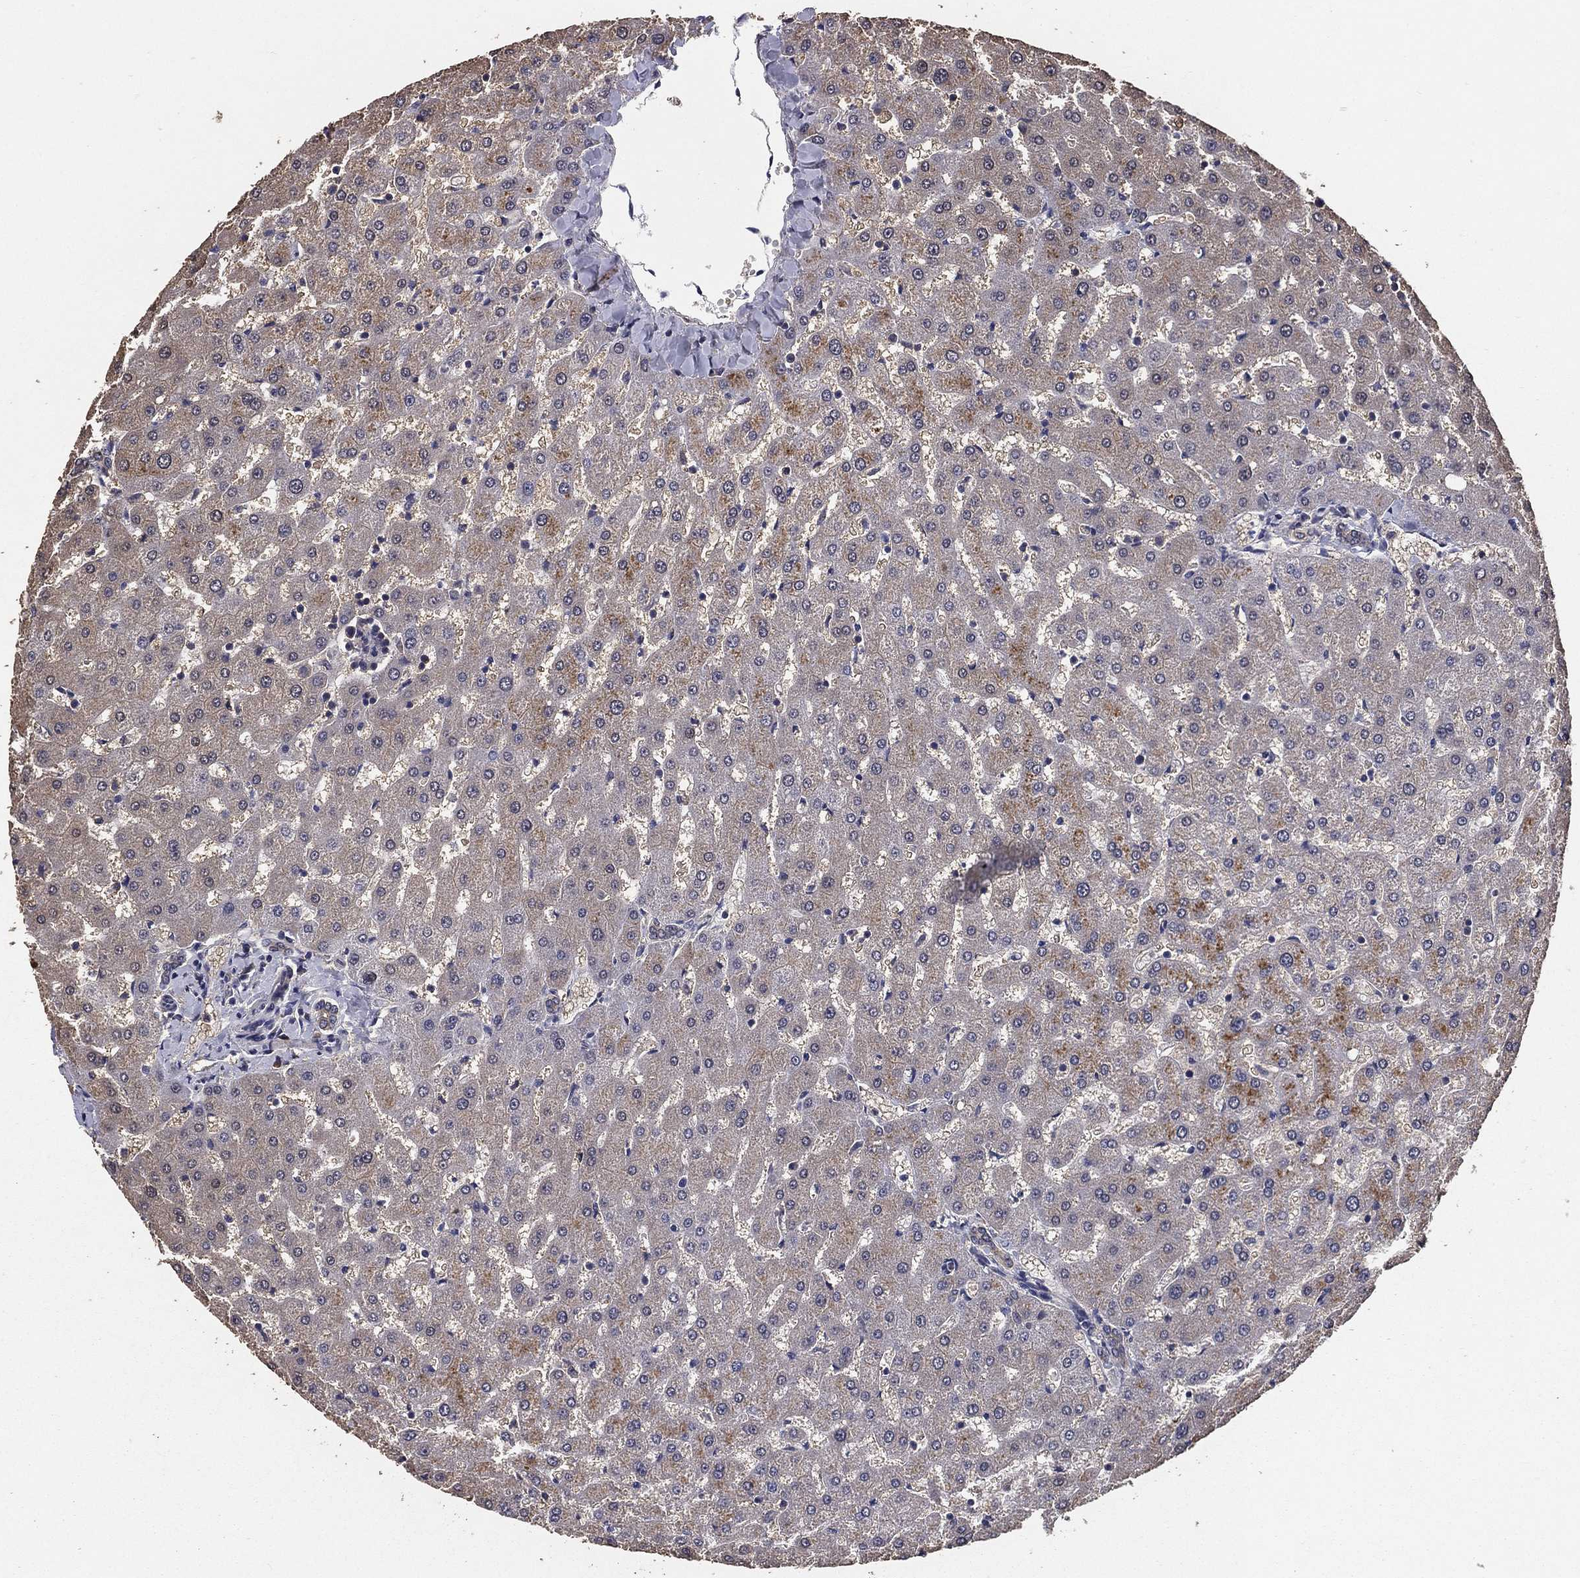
{"staining": {"intensity": "negative", "quantity": "none", "location": "none"}, "tissue": "liver", "cell_type": "Cholangiocytes", "image_type": "normal", "snomed": [{"axis": "morphology", "description": "Normal tissue, NOS"}, {"axis": "topography", "description": "Liver"}], "caption": "Immunohistochemistry (IHC) of normal human liver demonstrates no staining in cholangiocytes. The staining was performed using DAB to visualize the protein expression in brown, while the nuclei were stained in blue with hematoxylin (Magnification: 20x).", "gene": "PCNT", "patient": {"sex": "female", "age": 50}}